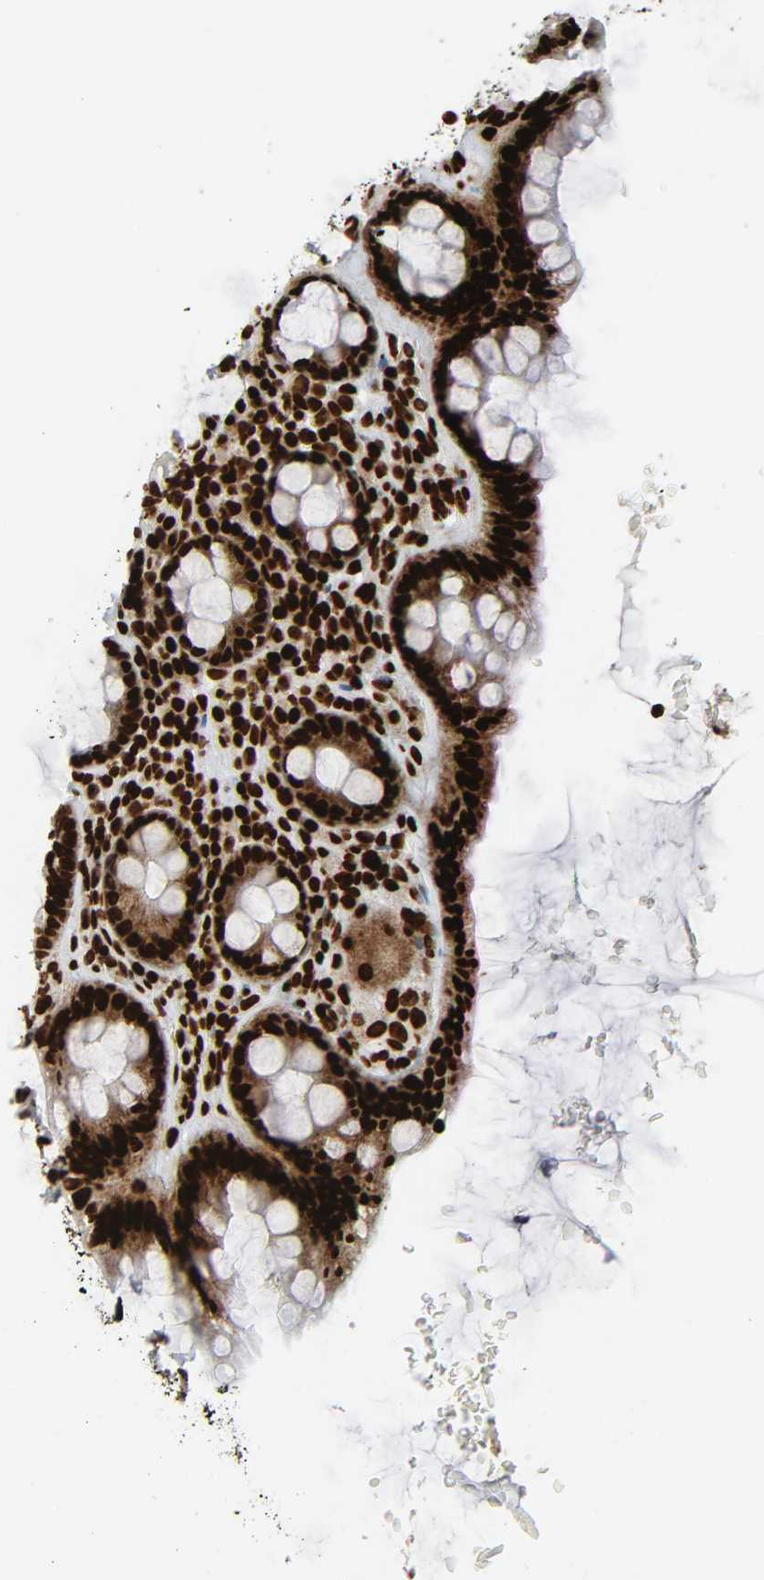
{"staining": {"intensity": "strong", "quantity": ">75%", "location": "nuclear"}, "tissue": "rectum", "cell_type": "Glandular cells", "image_type": "normal", "snomed": [{"axis": "morphology", "description": "Normal tissue, NOS"}, {"axis": "topography", "description": "Rectum"}], "caption": "Protein staining of unremarkable rectum shows strong nuclear positivity in about >75% of glandular cells. (Stains: DAB (3,3'-diaminobenzidine) in brown, nuclei in blue, Microscopy: brightfield microscopy at high magnification).", "gene": "RXRA", "patient": {"sex": "male", "age": 92}}